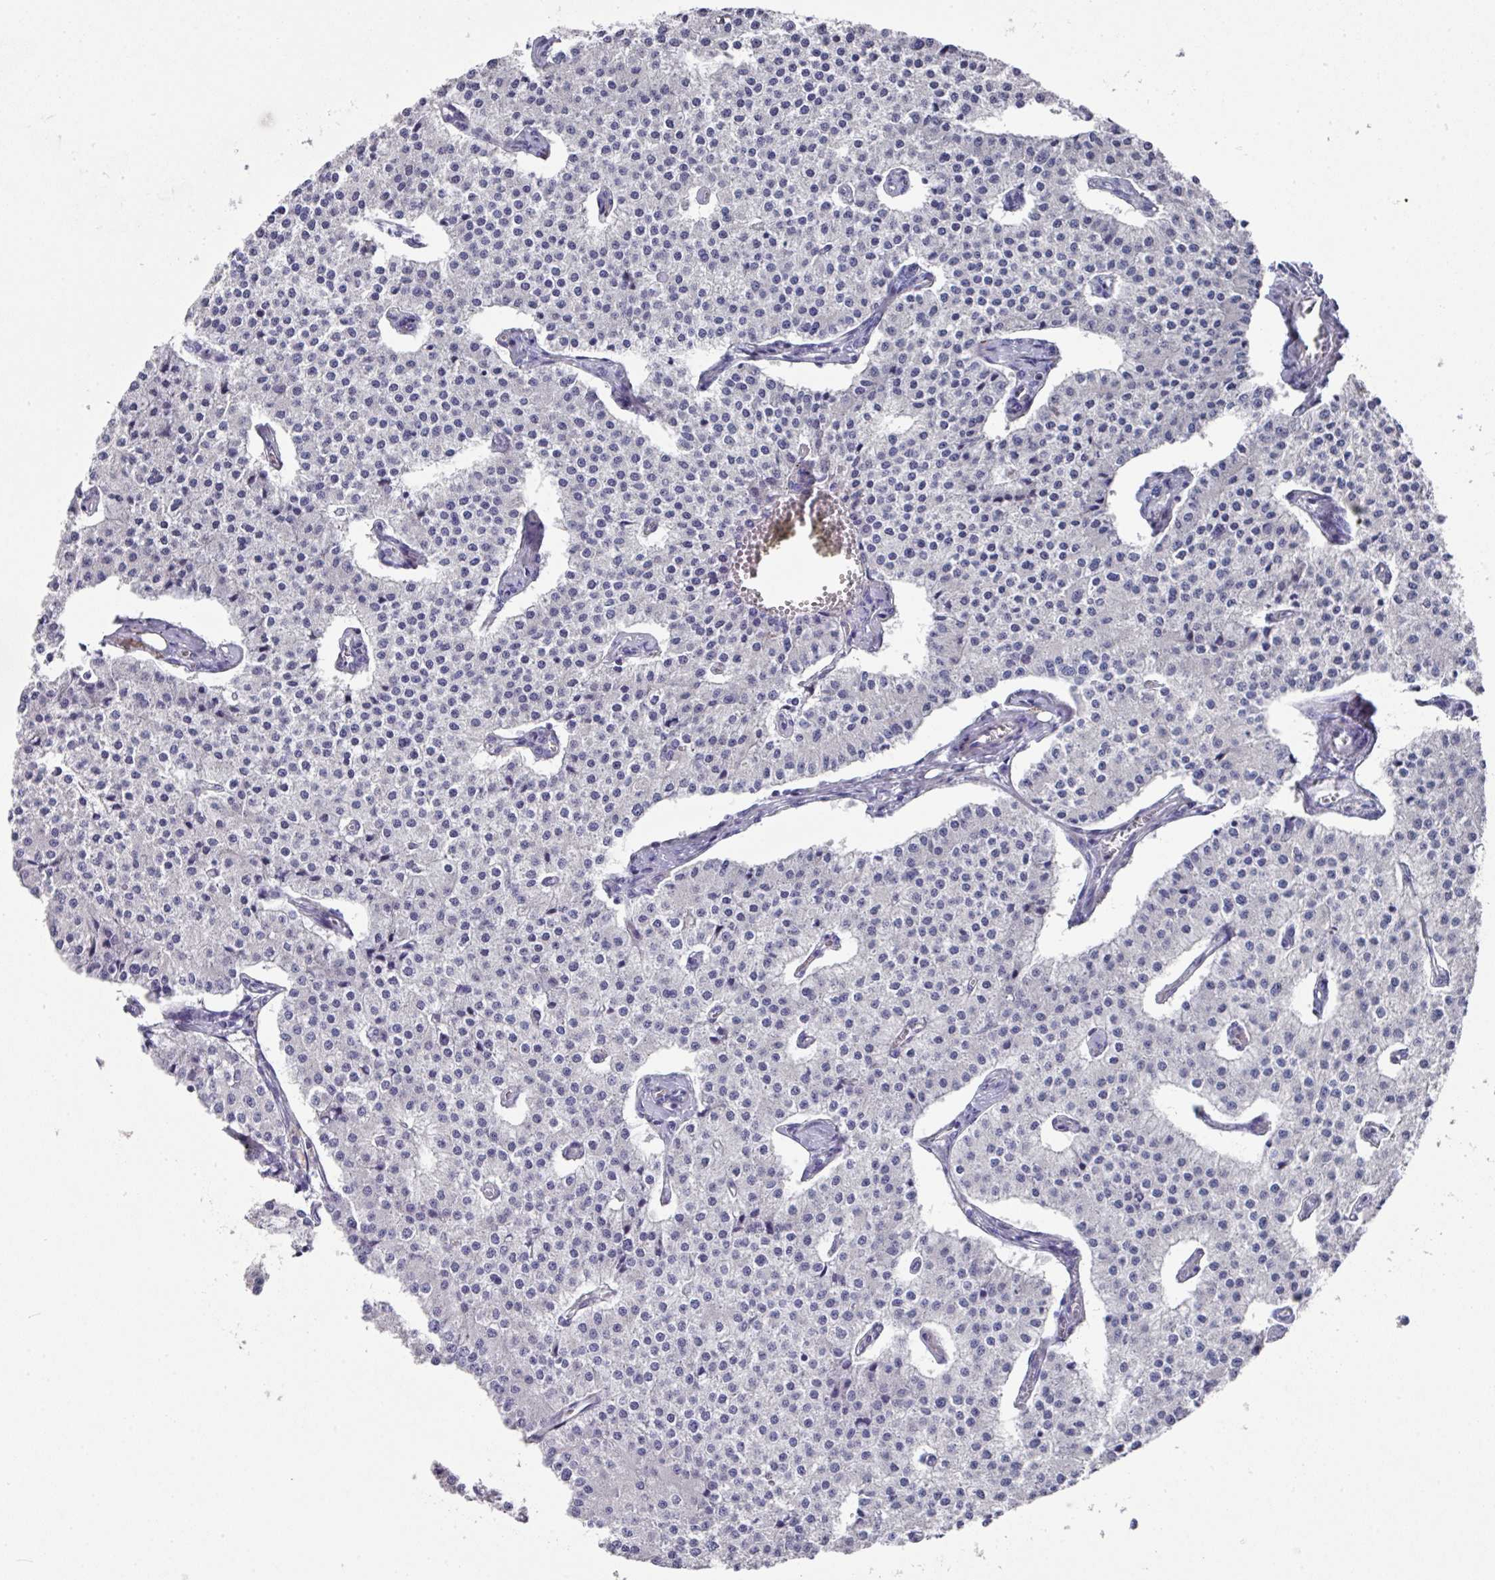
{"staining": {"intensity": "negative", "quantity": "none", "location": "none"}, "tissue": "carcinoid", "cell_type": "Tumor cells", "image_type": "cancer", "snomed": [{"axis": "morphology", "description": "Carcinoid, malignant, NOS"}, {"axis": "topography", "description": "Colon"}], "caption": "There is no significant staining in tumor cells of carcinoid.", "gene": "DAZL", "patient": {"sex": "female", "age": 52}}